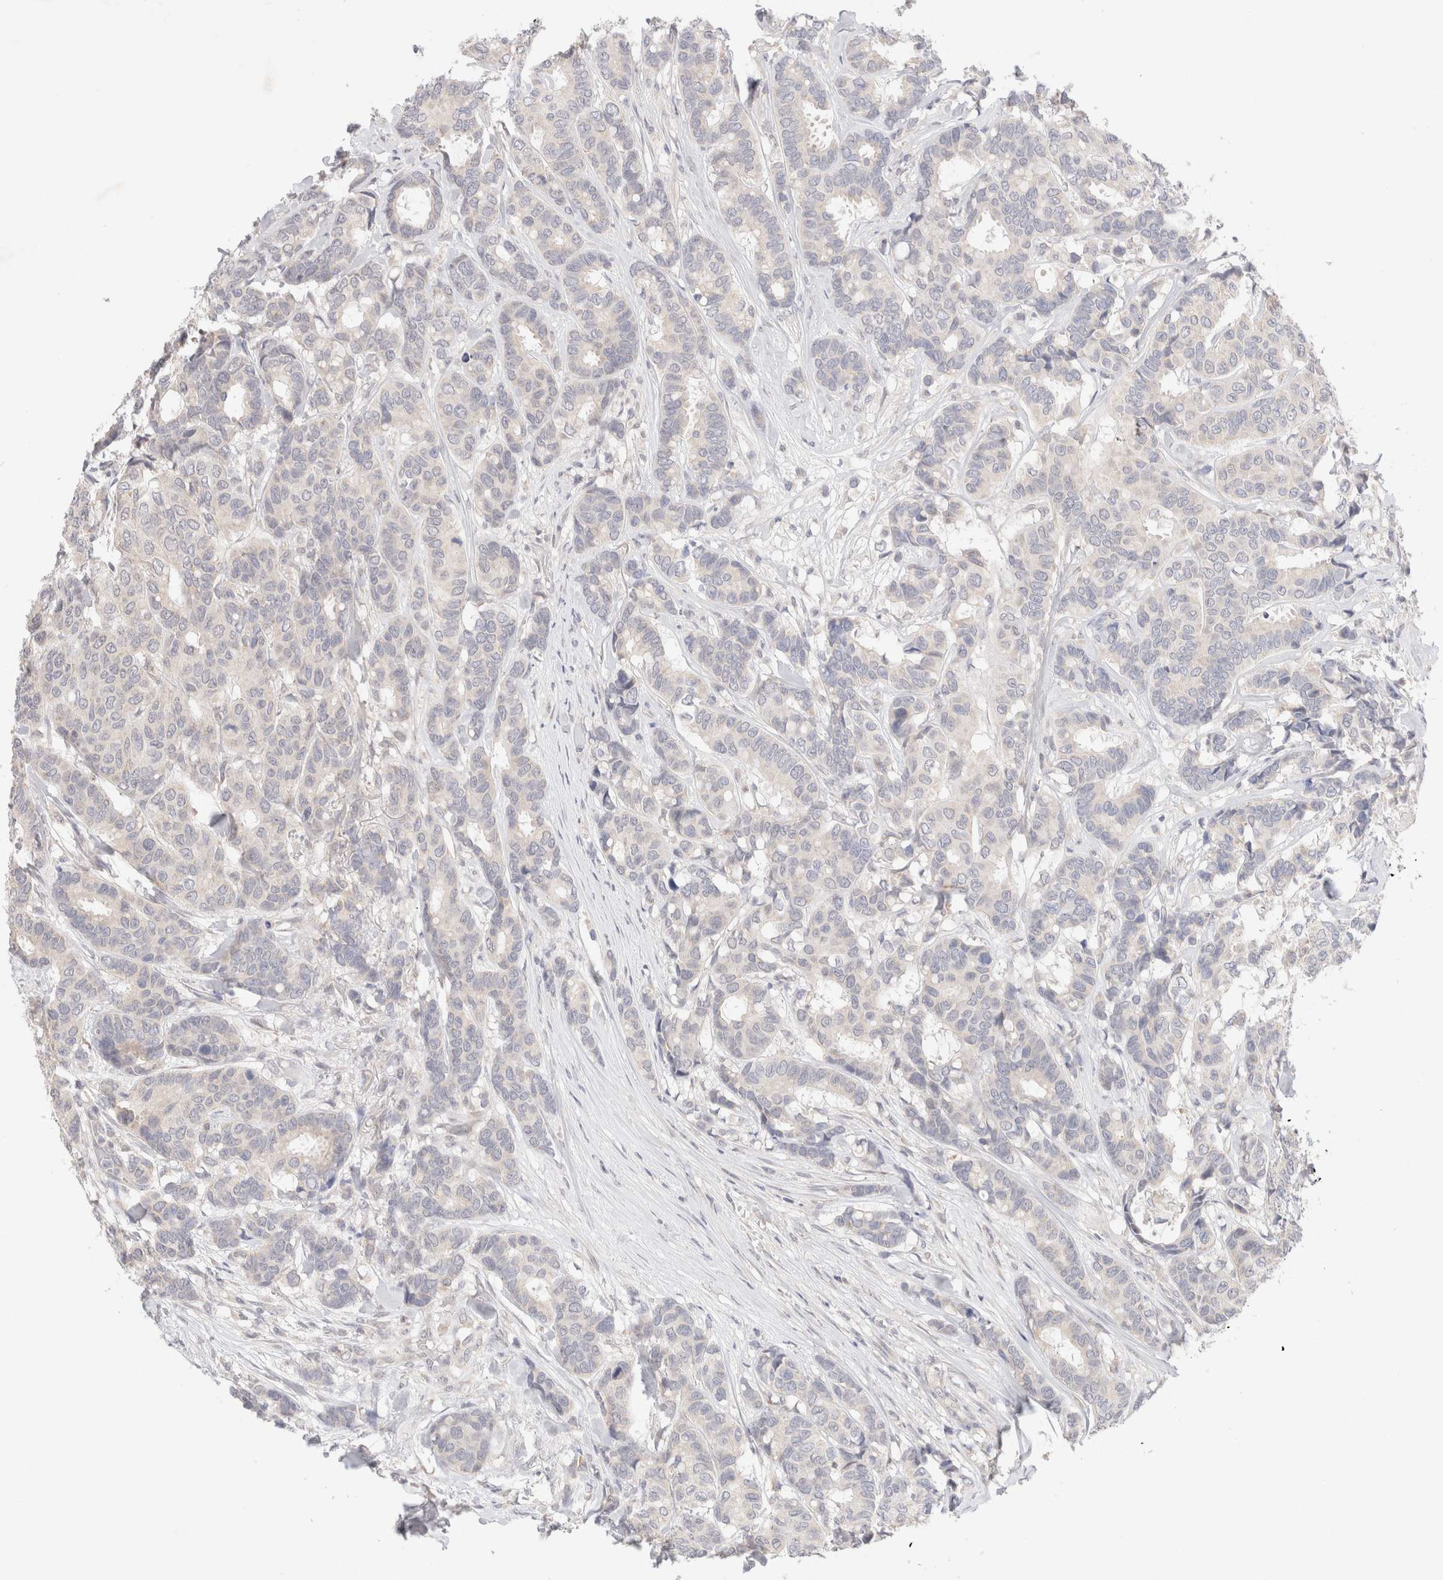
{"staining": {"intensity": "negative", "quantity": "none", "location": "none"}, "tissue": "breast cancer", "cell_type": "Tumor cells", "image_type": "cancer", "snomed": [{"axis": "morphology", "description": "Duct carcinoma"}, {"axis": "topography", "description": "Breast"}], "caption": "Intraductal carcinoma (breast) stained for a protein using immunohistochemistry (IHC) exhibits no expression tumor cells.", "gene": "SPATA20", "patient": {"sex": "female", "age": 87}}